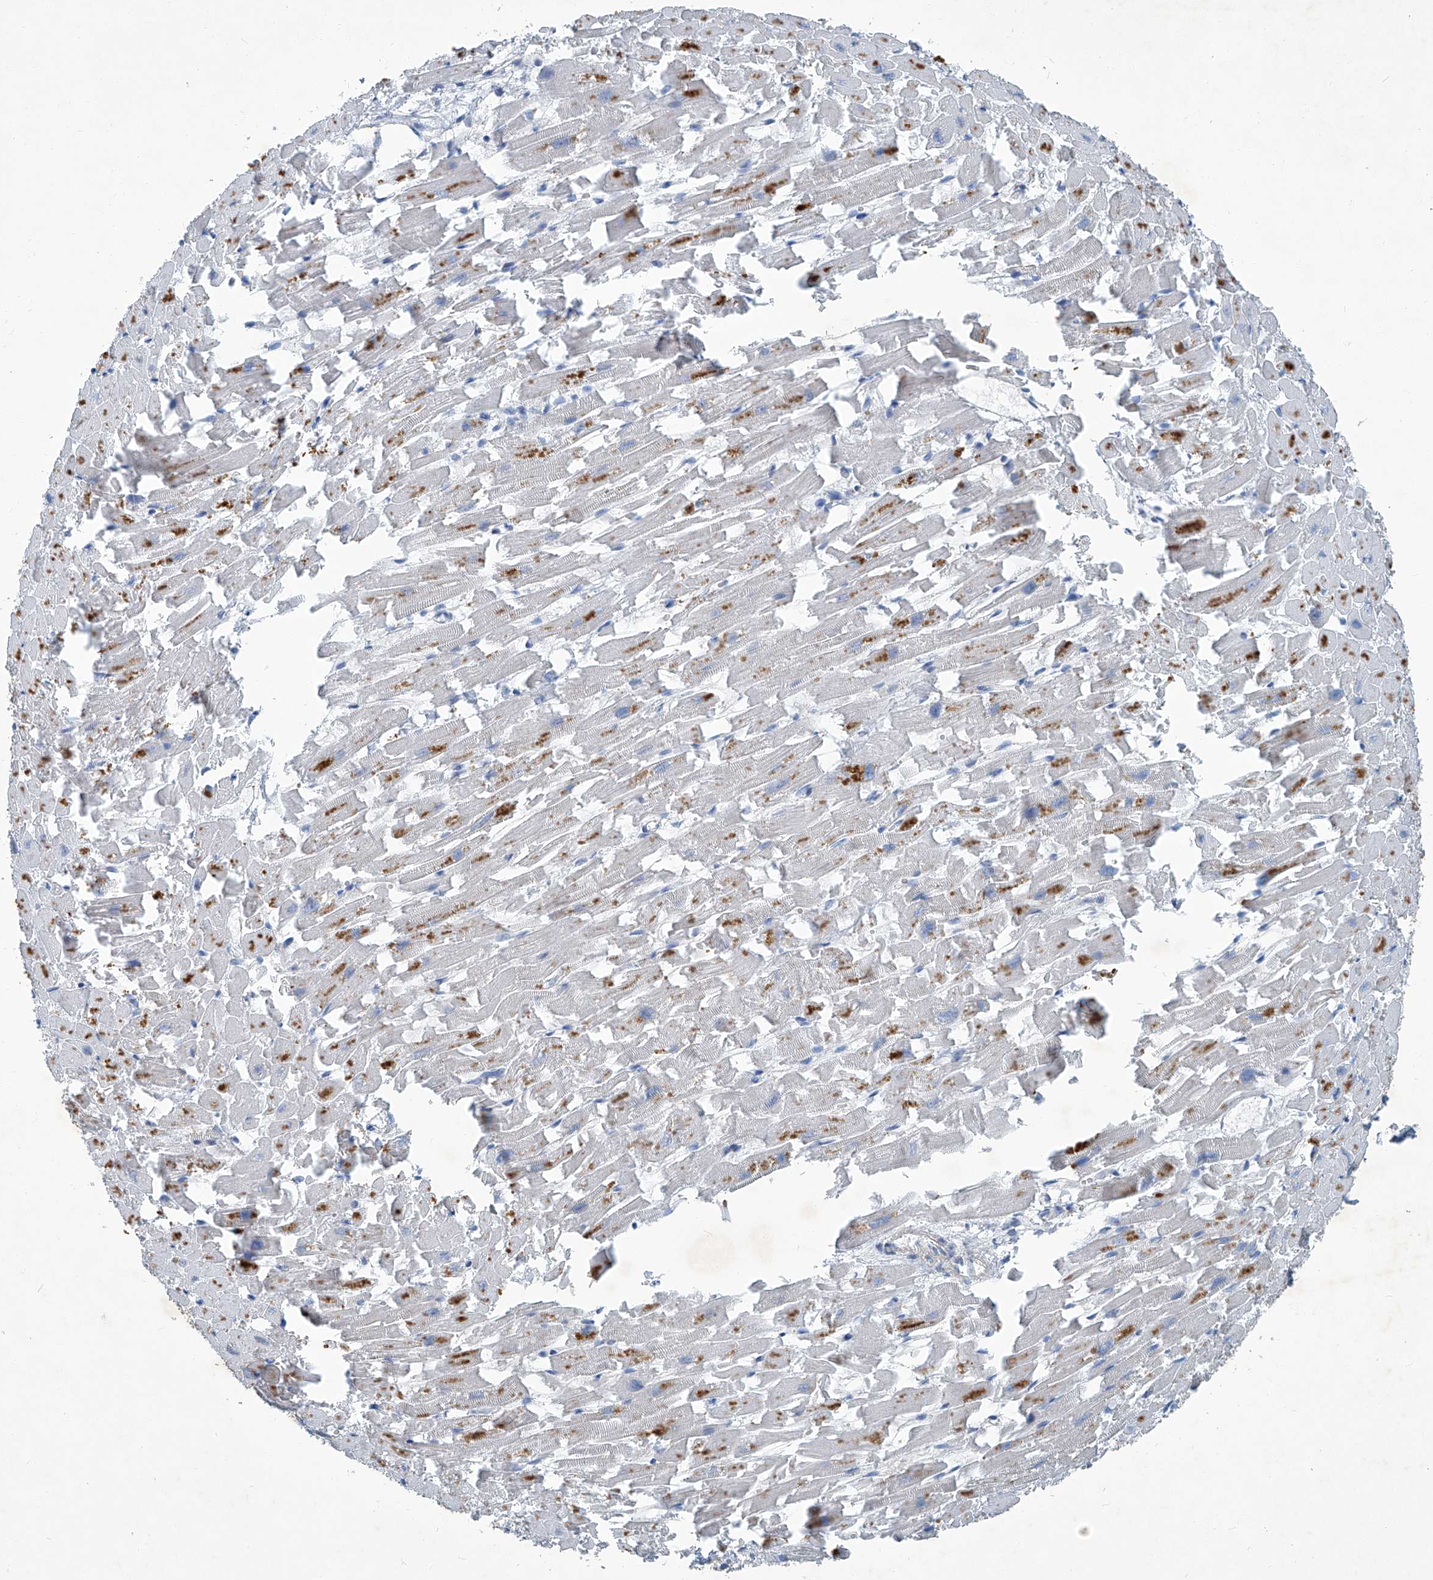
{"staining": {"intensity": "negative", "quantity": "none", "location": "none"}, "tissue": "heart muscle", "cell_type": "Cardiomyocytes", "image_type": "normal", "snomed": [{"axis": "morphology", "description": "Normal tissue, NOS"}, {"axis": "topography", "description": "Heart"}], "caption": "Heart muscle stained for a protein using IHC displays no positivity cardiomyocytes.", "gene": "SLC26A11", "patient": {"sex": "female", "age": 64}}